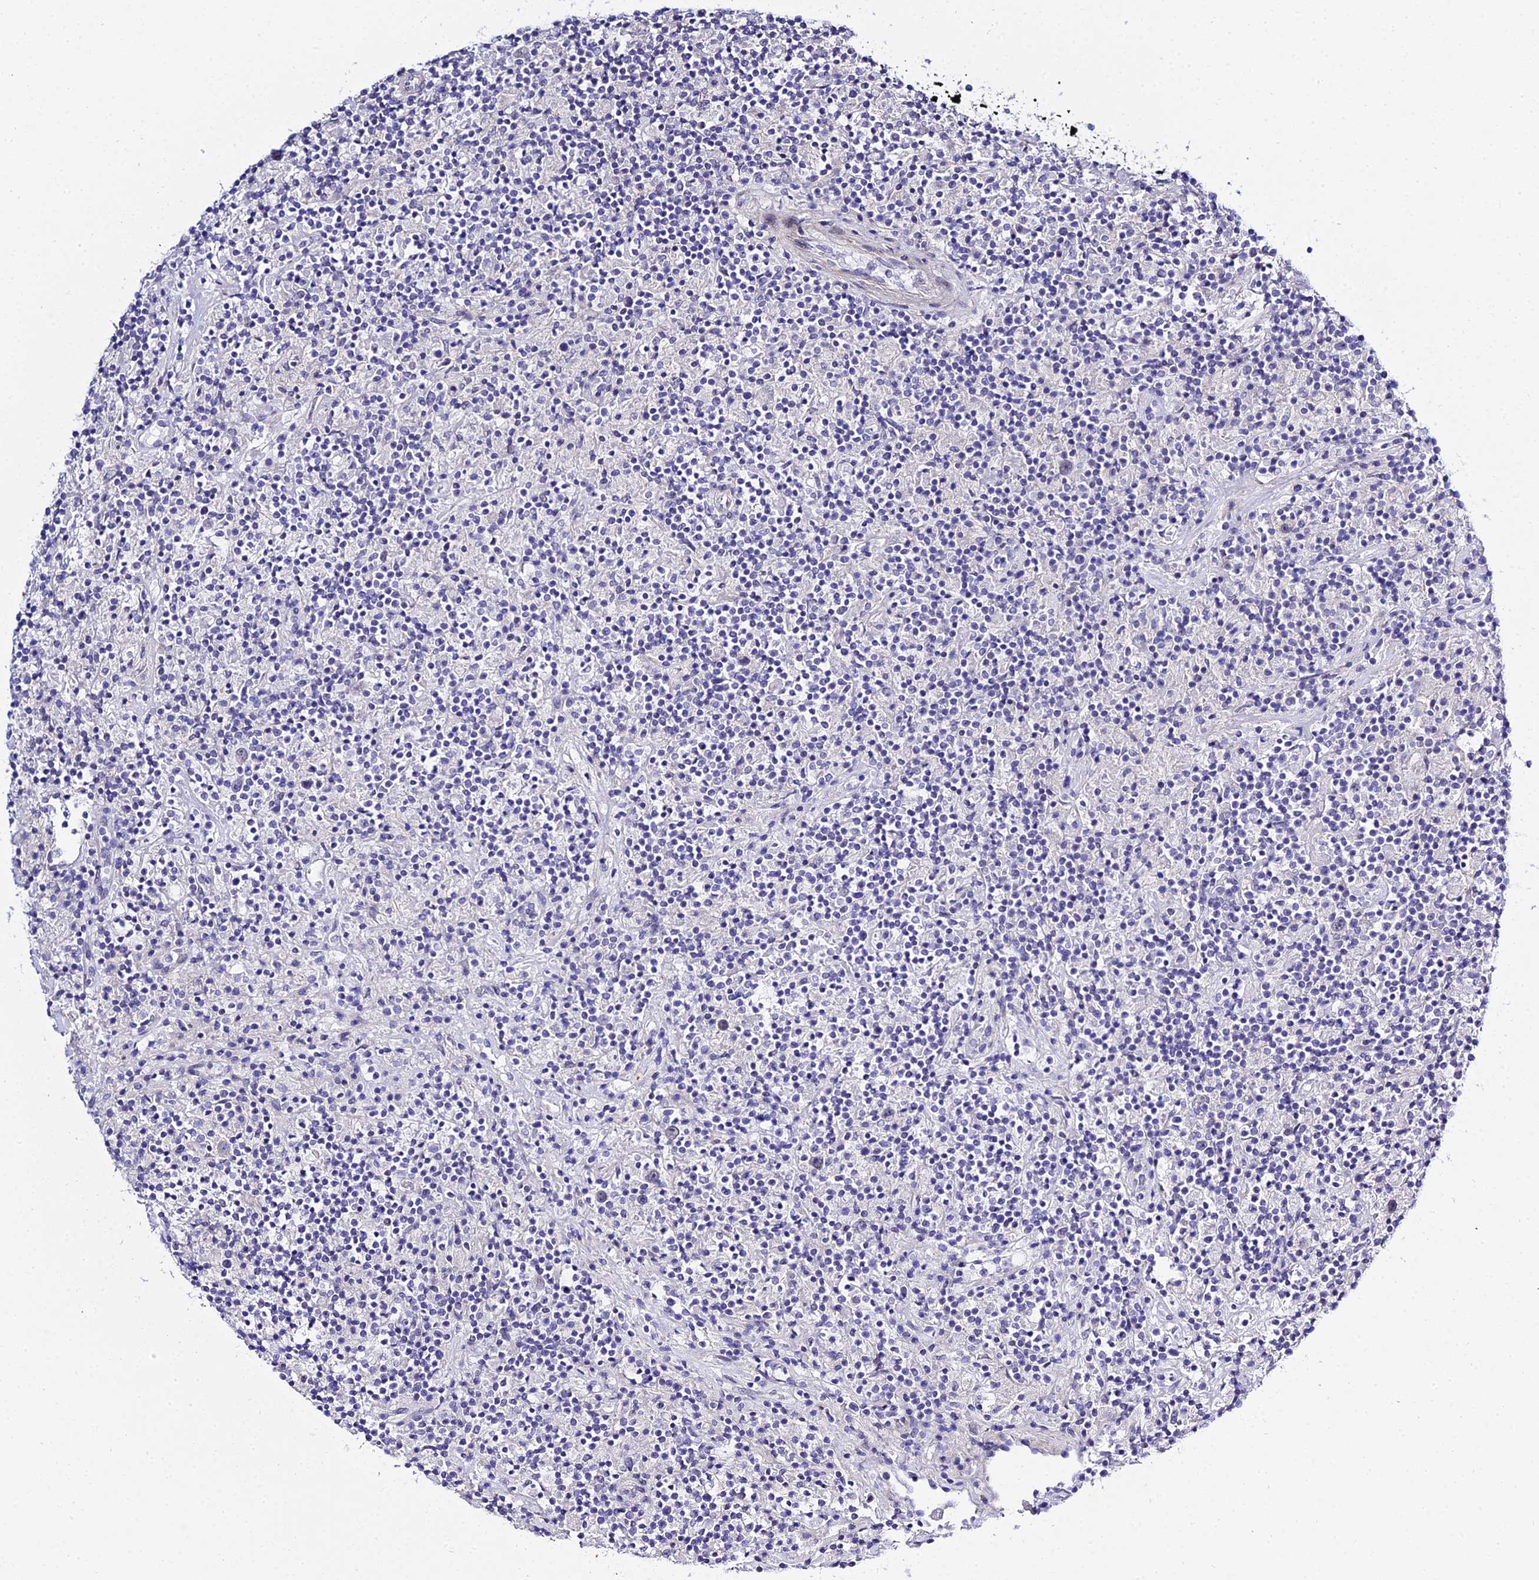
{"staining": {"intensity": "negative", "quantity": "none", "location": "none"}, "tissue": "lymphoma", "cell_type": "Tumor cells", "image_type": "cancer", "snomed": [{"axis": "morphology", "description": "Hodgkin's disease, NOS"}, {"axis": "topography", "description": "Lymph node"}], "caption": "Immunohistochemistry photomicrograph of neoplastic tissue: human lymphoma stained with DAB (3,3'-diaminobenzidine) demonstrates no significant protein positivity in tumor cells.", "gene": "ZNF628", "patient": {"sex": "male", "age": 70}}